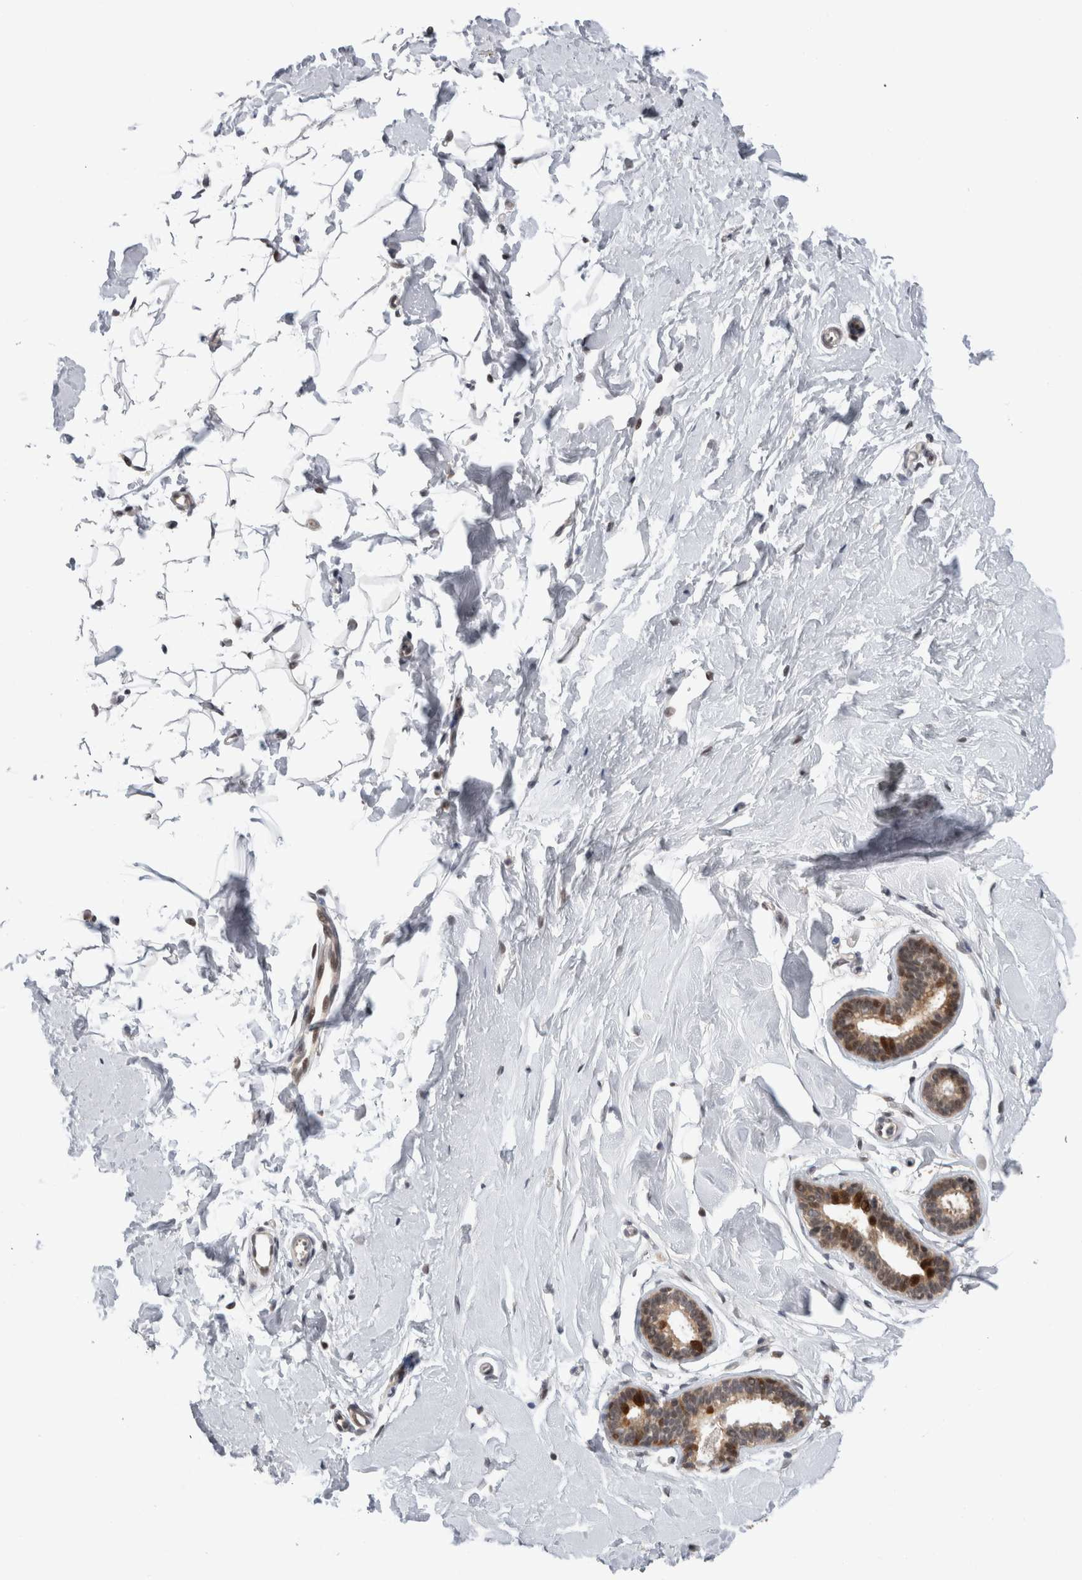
{"staining": {"intensity": "moderate", "quantity": "<25%", "location": "nuclear"}, "tissue": "breast", "cell_type": "Adipocytes", "image_type": "normal", "snomed": [{"axis": "morphology", "description": "Normal tissue, NOS"}, {"axis": "topography", "description": "Breast"}], "caption": "Protein expression analysis of unremarkable human breast reveals moderate nuclear staining in about <25% of adipocytes. Using DAB (brown) and hematoxylin (blue) stains, captured at high magnification using brightfield microscopy.", "gene": "ZNF521", "patient": {"sex": "female", "age": 23}}